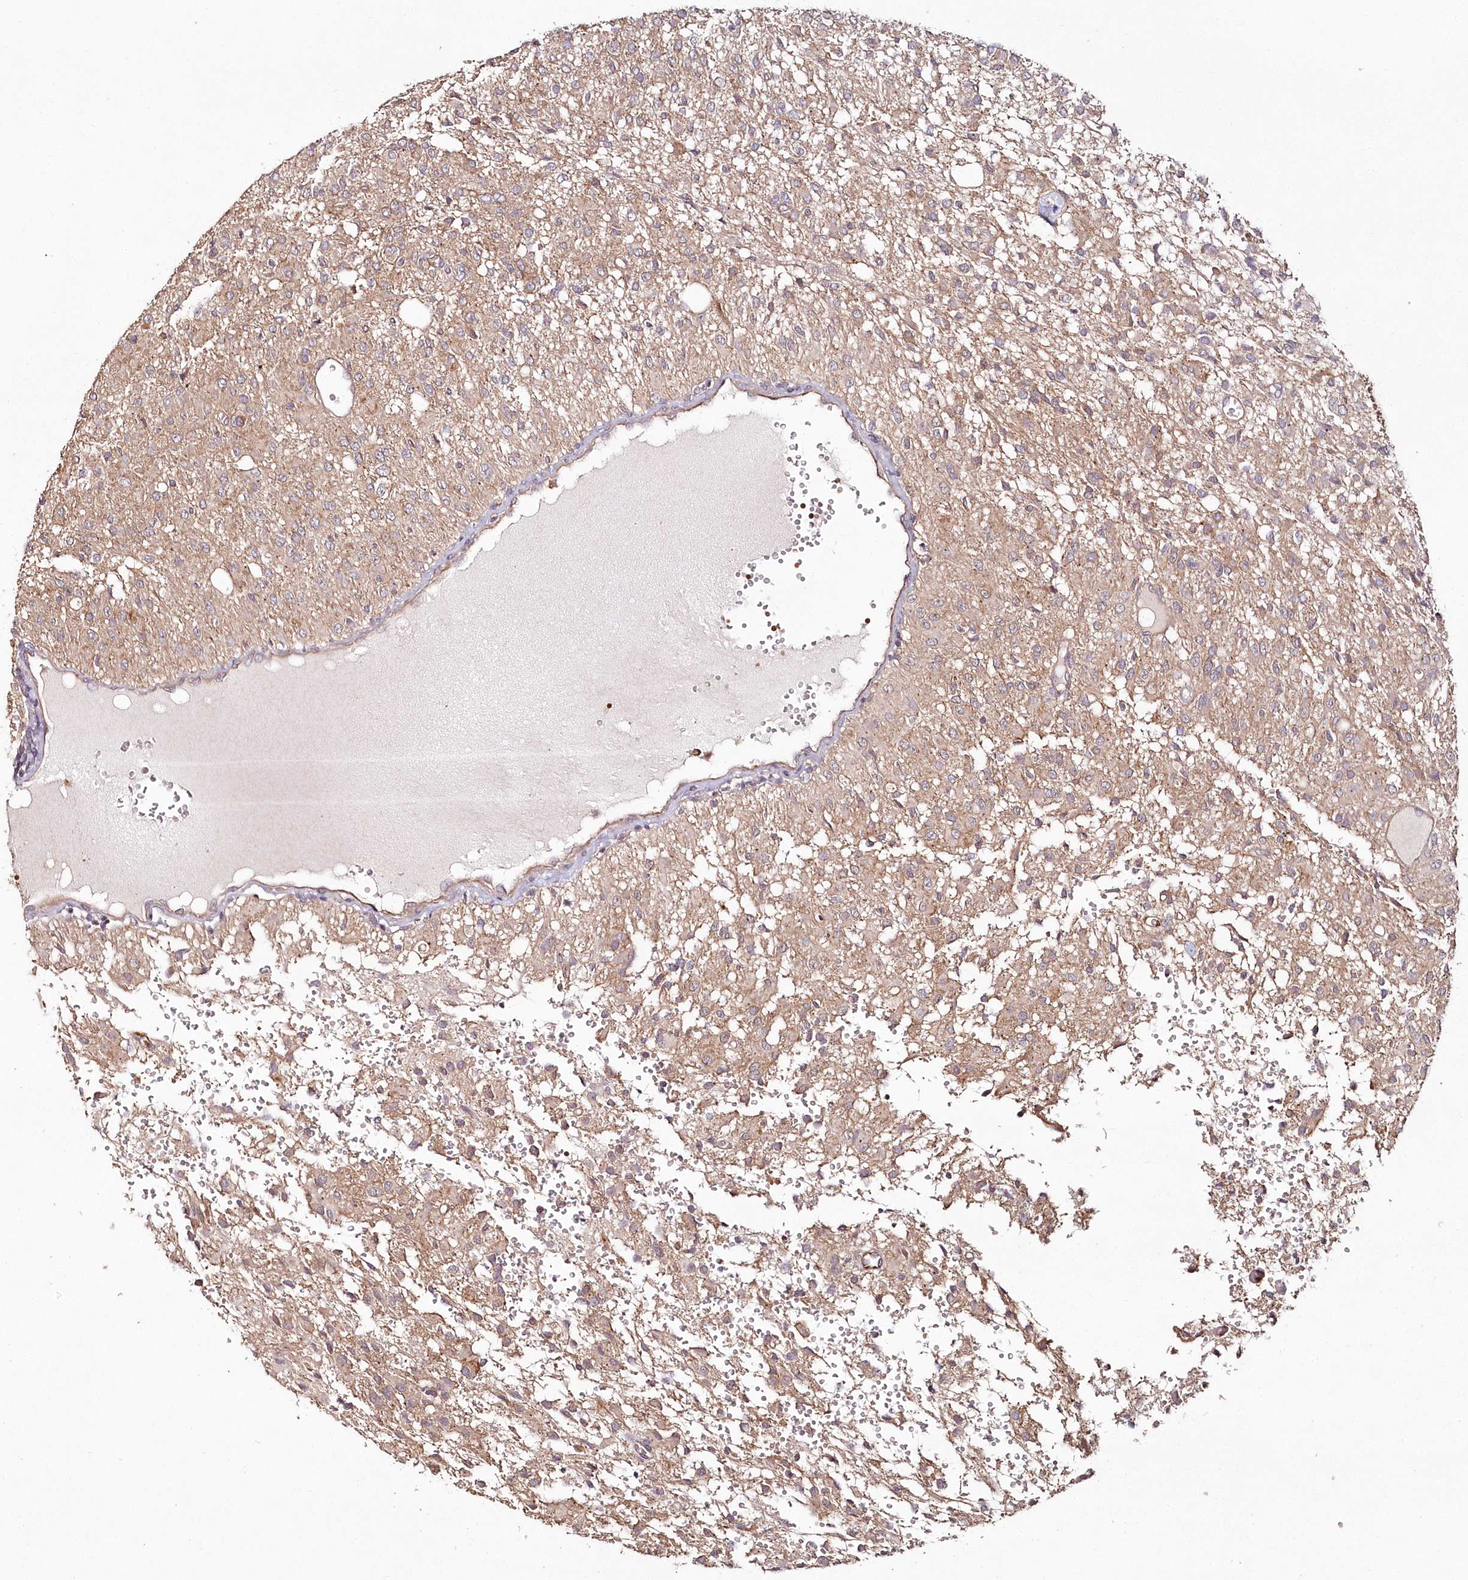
{"staining": {"intensity": "weak", "quantity": ">75%", "location": "cytoplasmic/membranous"}, "tissue": "glioma", "cell_type": "Tumor cells", "image_type": "cancer", "snomed": [{"axis": "morphology", "description": "Glioma, malignant, High grade"}, {"axis": "topography", "description": "Brain"}], "caption": "Immunohistochemistry (IHC) image of human malignant glioma (high-grade) stained for a protein (brown), which exhibits low levels of weak cytoplasmic/membranous positivity in approximately >75% of tumor cells.", "gene": "HYCC2", "patient": {"sex": "female", "age": 59}}